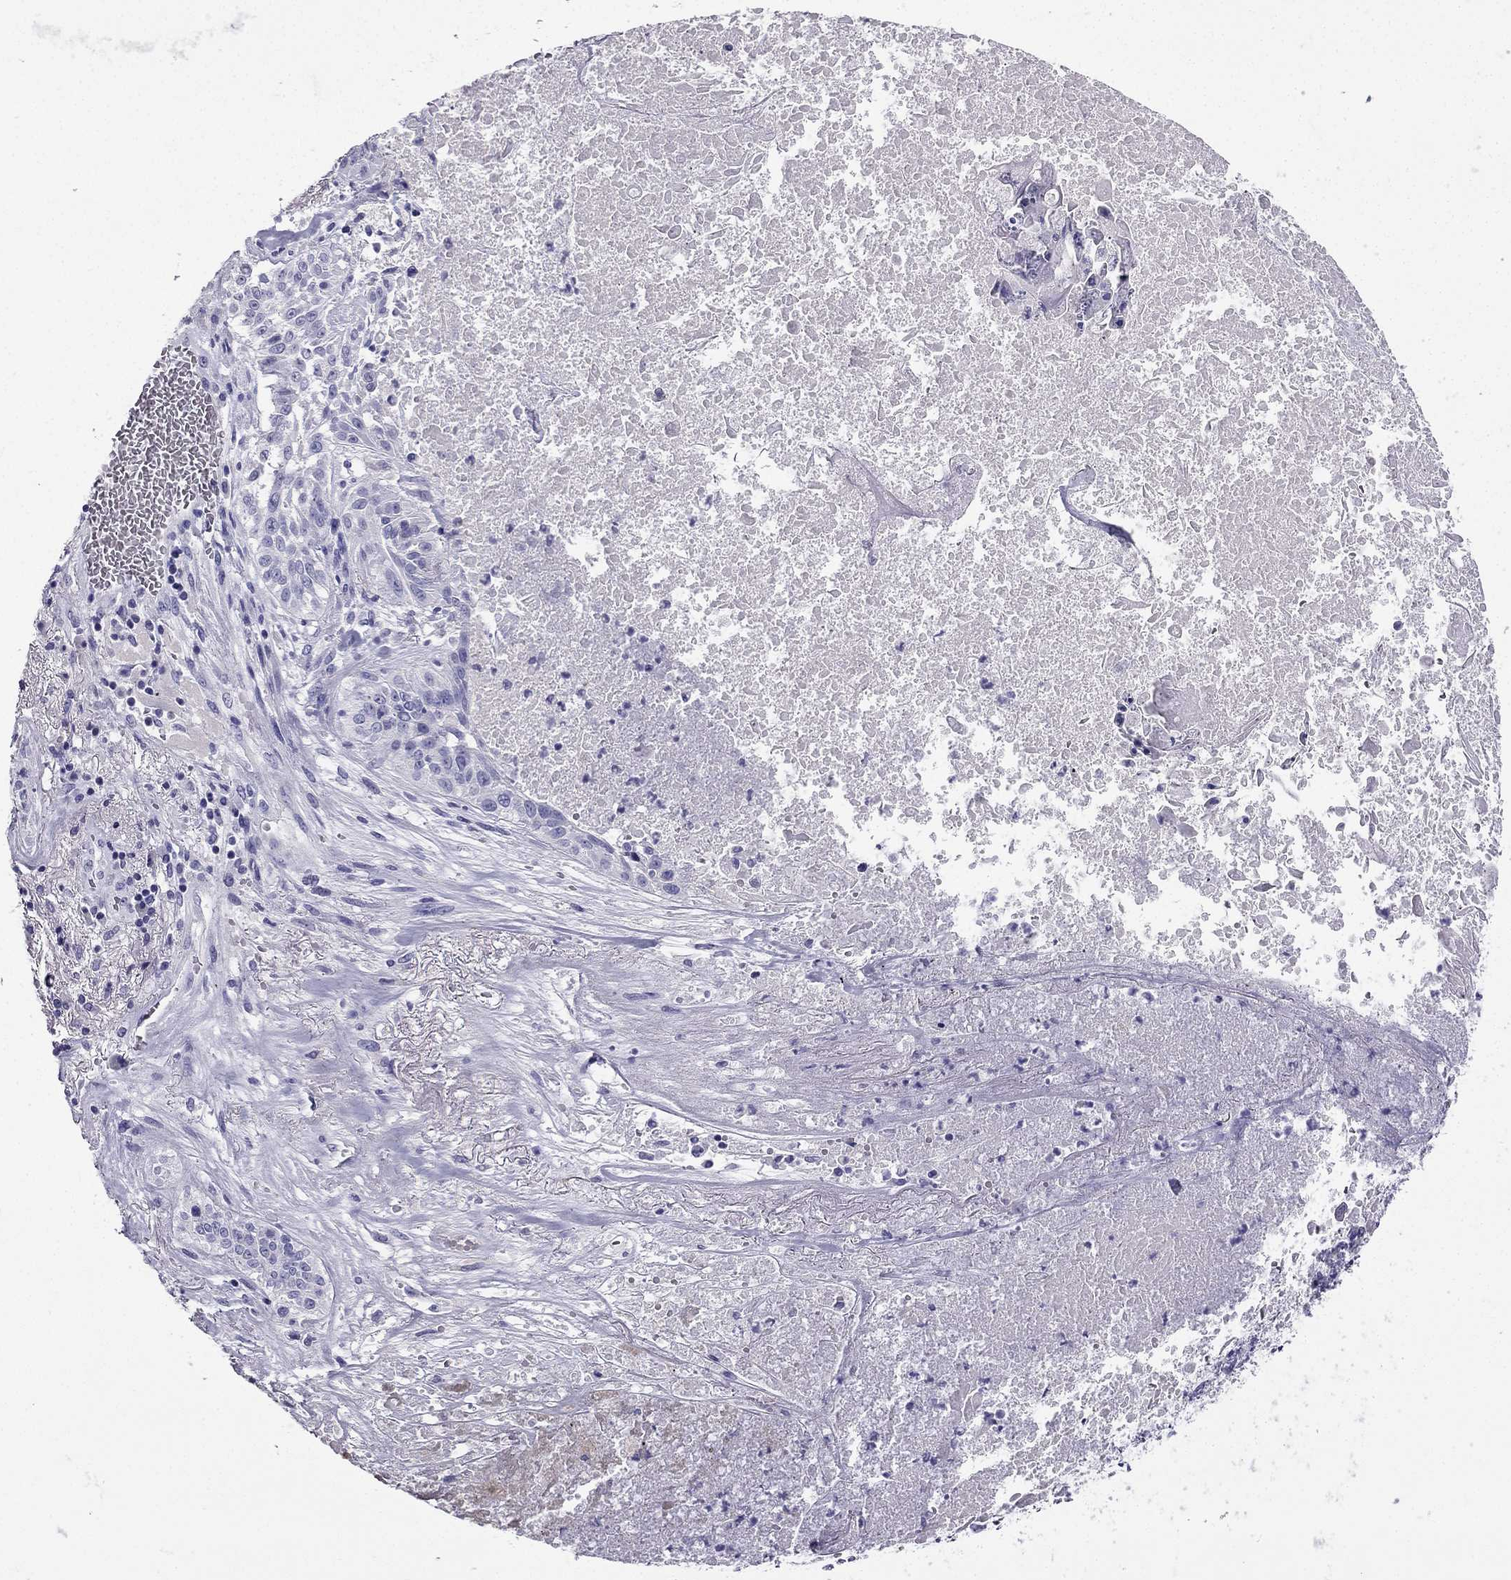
{"staining": {"intensity": "negative", "quantity": "none", "location": "none"}, "tissue": "lung cancer", "cell_type": "Tumor cells", "image_type": "cancer", "snomed": [{"axis": "morphology", "description": "Squamous cell carcinoma, NOS"}, {"axis": "topography", "description": "Lung"}], "caption": "The photomicrograph reveals no significant staining in tumor cells of lung cancer (squamous cell carcinoma). (DAB IHC, high magnification).", "gene": "NPTX1", "patient": {"sex": "male", "age": 64}}